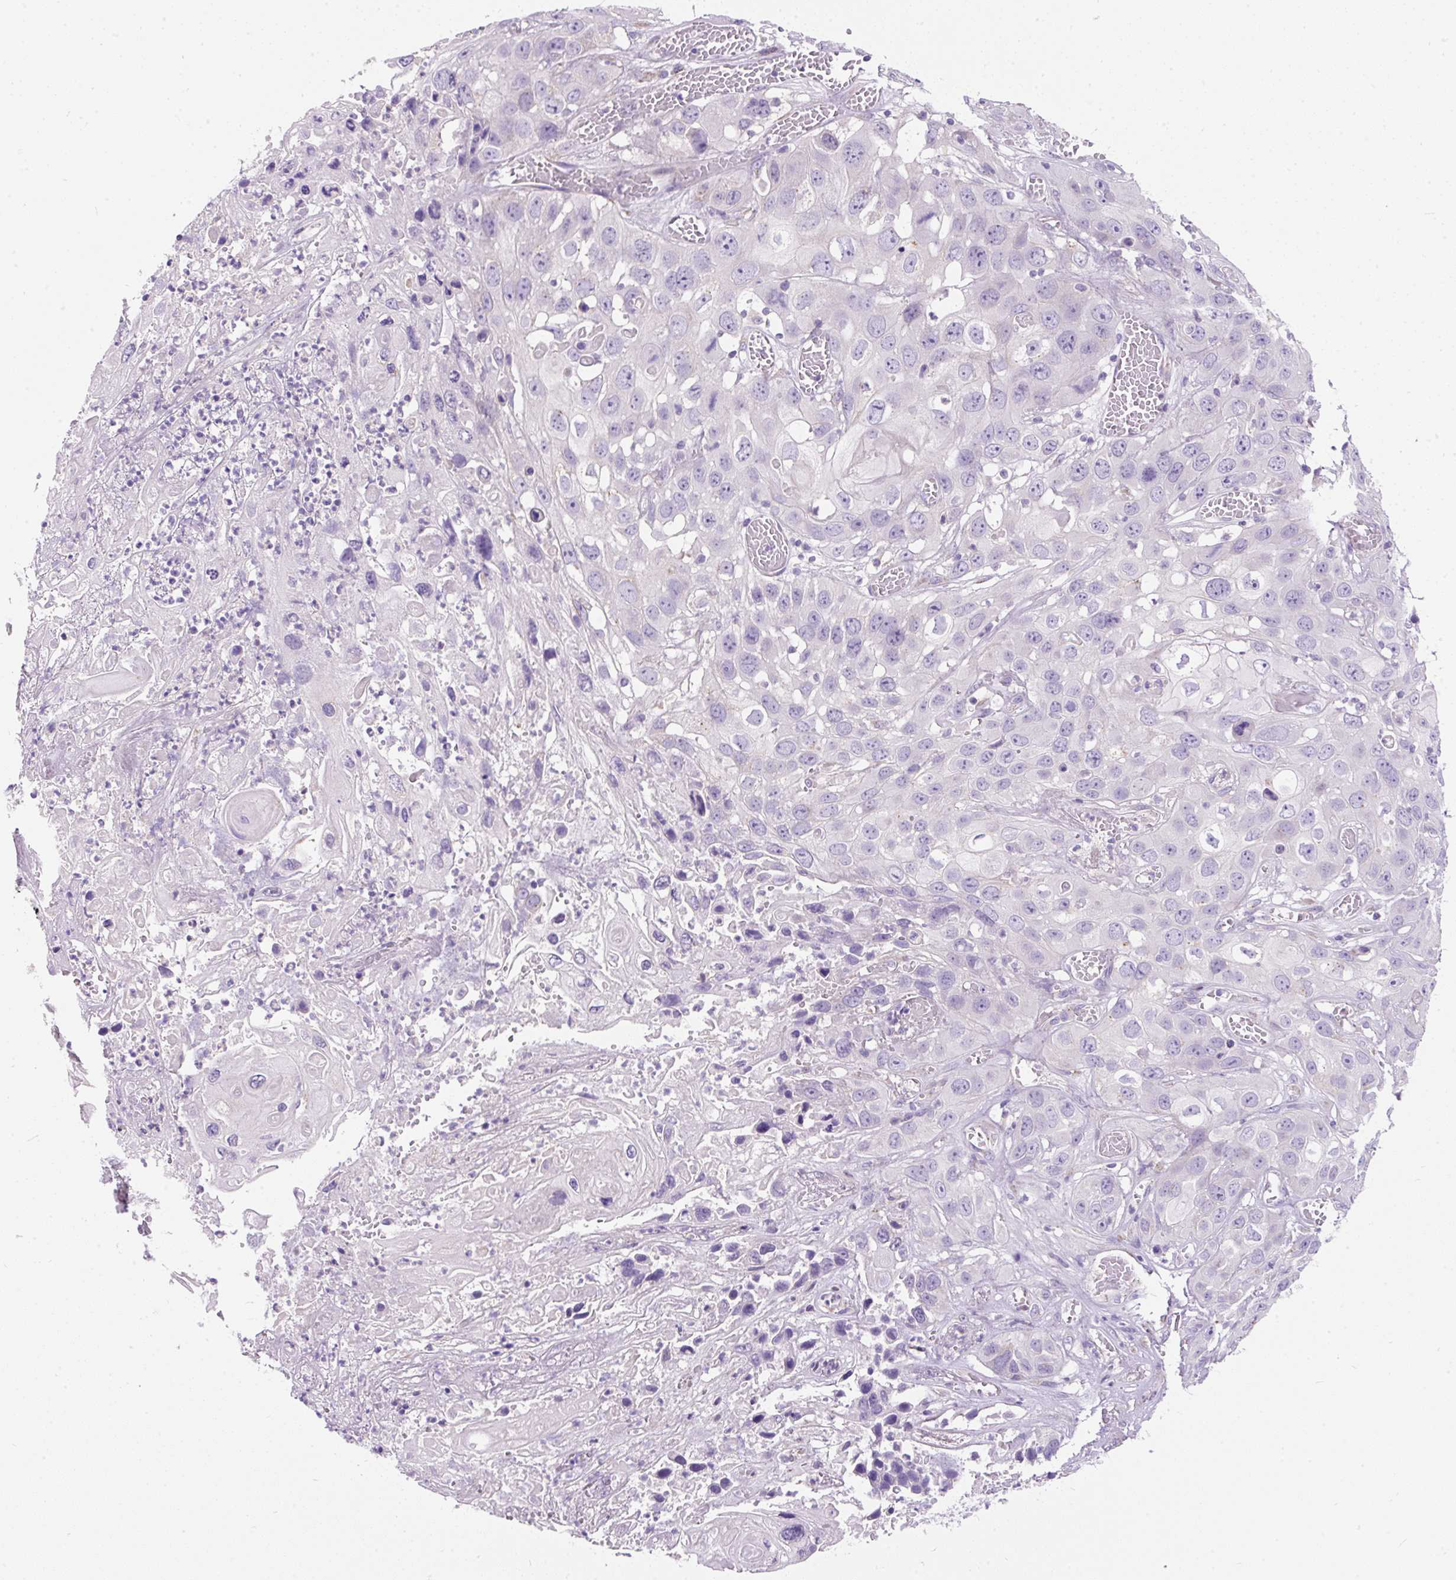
{"staining": {"intensity": "negative", "quantity": "none", "location": "none"}, "tissue": "skin cancer", "cell_type": "Tumor cells", "image_type": "cancer", "snomed": [{"axis": "morphology", "description": "Squamous cell carcinoma, NOS"}, {"axis": "topography", "description": "Skin"}], "caption": "Immunohistochemistry photomicrograph of neoplastic tissue: human squamous cell carcinoma (skin) stained with DAB demonstrates no significant protein expression in tumor cells. (Stains: DAB (3,3'-diaminobenzidine) immunohistochemistry with hematoxylin counter stain, Microscopy: brightfield microscopy at high magnification).", "gene": "SUSD5", "patient": {"sex": "male", "age": 55}}